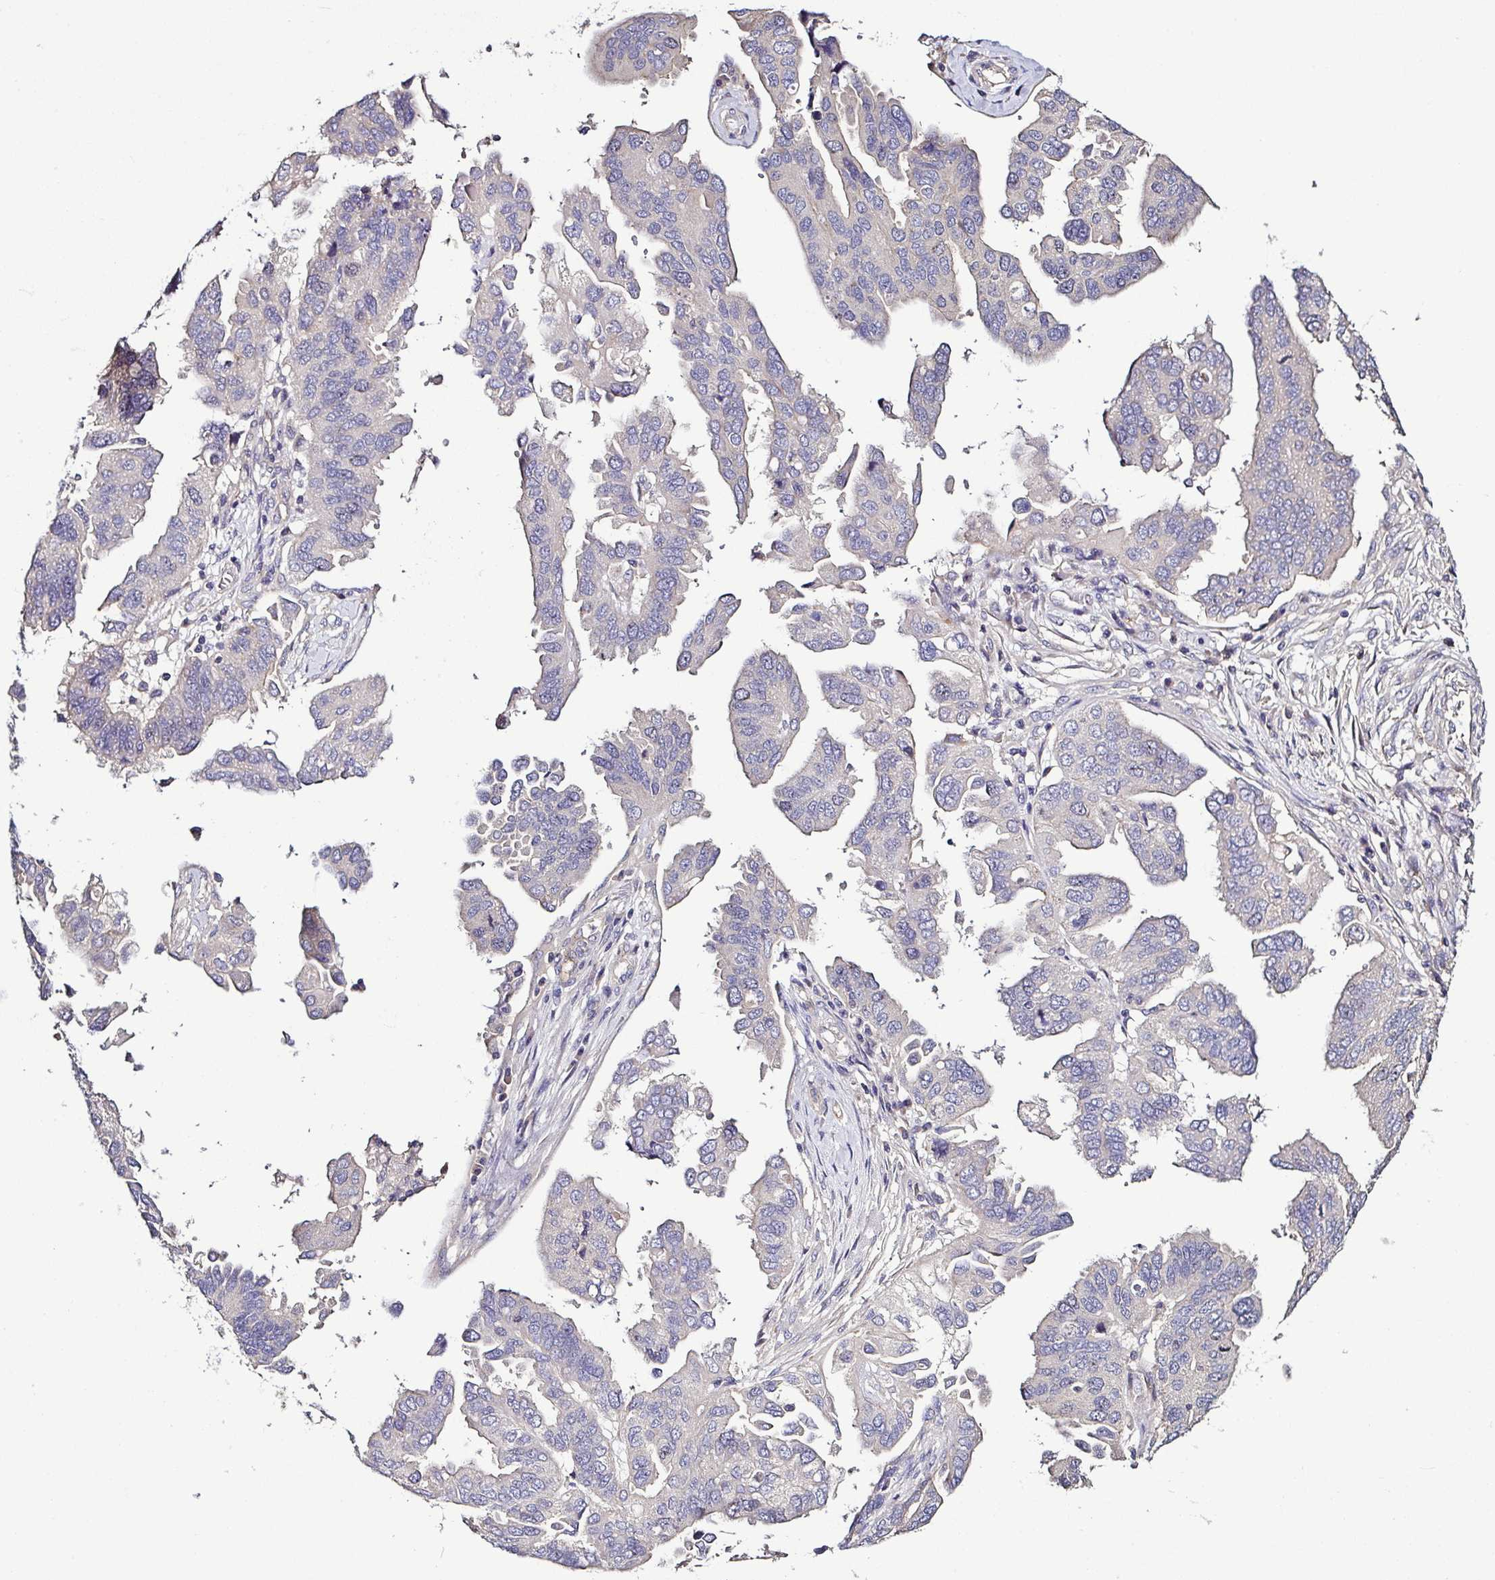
{"staining": {"intensity": "negative", "quantity": "none", "location": "none"}, "tissue": "ovarian cancer", "cell_type": "Tumor cells", "image_type": "cancer", "snomed": [{"axis": "morphology", "description": "Cystadenocarcinoma, serous, NOS"}, {"axis": "topography", "description": "Ovary"}], "caption": "Tumor cells show no significant protein positivity in ovarian serous cystadenocarcinoma.", "gene": "LMOD2", "patient": {"sex": "female", "age": 79}}